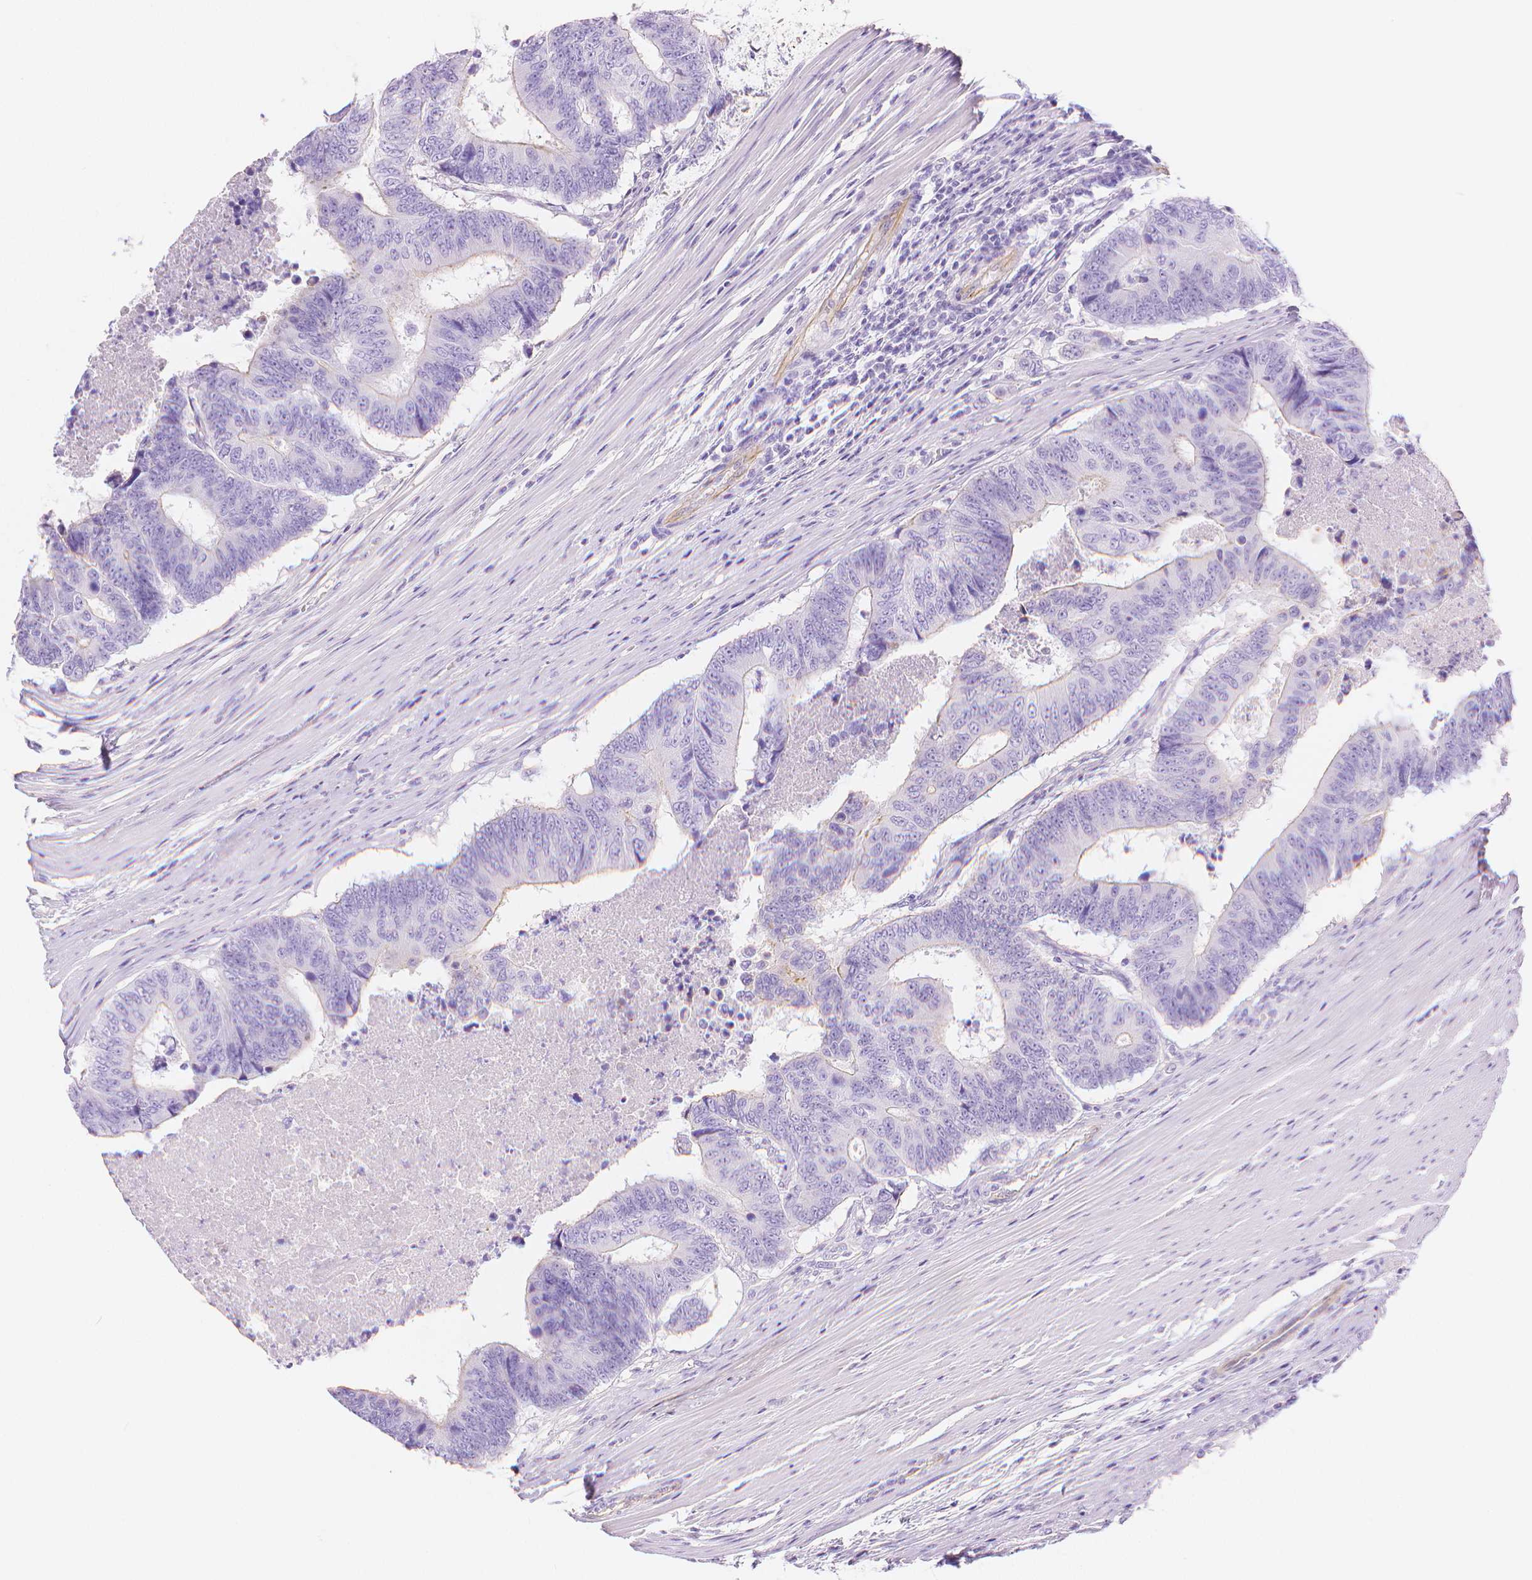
{"staining": {"intensity": "negative", "quantity": "none", "location": "none"}, "tissue": "colorectal cancer", "cell_type": "Tumor cells", "image_type": "cancer", "snomed": [{"axis": "morphology", "description": "Adenocarcinoma, NOS"}, {"axis": "topography", "description": "Colon"}], "caption": "This is a micrograph of immunohistochemistry (IHC) staining of adenocarcinoma (colorectal), which shows no expression in tumor cells.", "gene": "SLC27A5", "patient": {"sex": "female", "age": 48}}